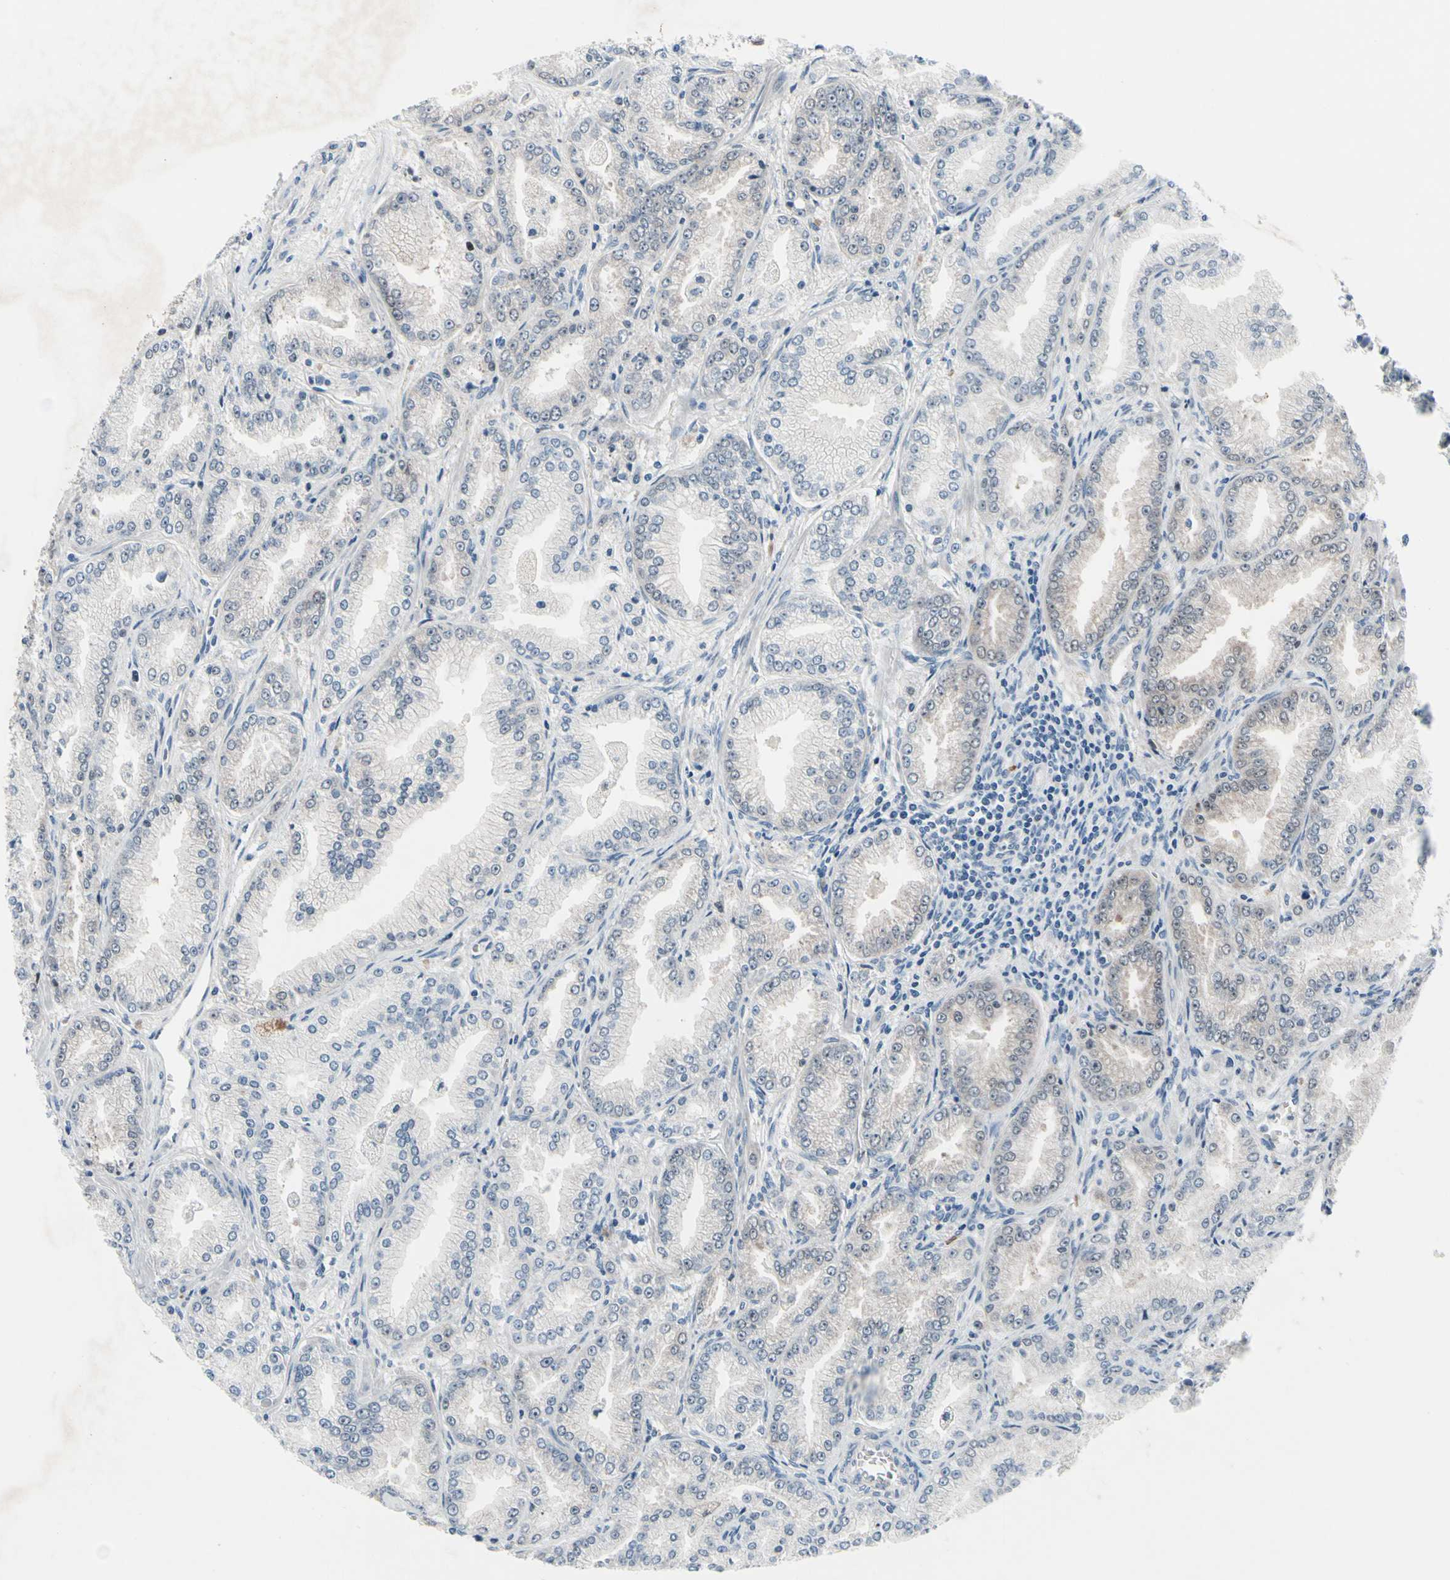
{"staining": {"intensity": "negative", "quantity": "none", "location": "none"}, "tissue": "prostate cancer", "cell_type": "Tumor cells", "image_type": "cancer", "snomed": [{"axis": "morphology", "description": "Adenocarcinoma, High grade"}, {"axis": "topography", "description": "Prostate"}], "caption": "This is an immunohistochemistry (IHC) photomicrograph of high-grade adenocarcinoma (prostate). There is no positivity in tumor cells.", "gene": "TXN", "patient": {"sex": "male", "age": 61}}